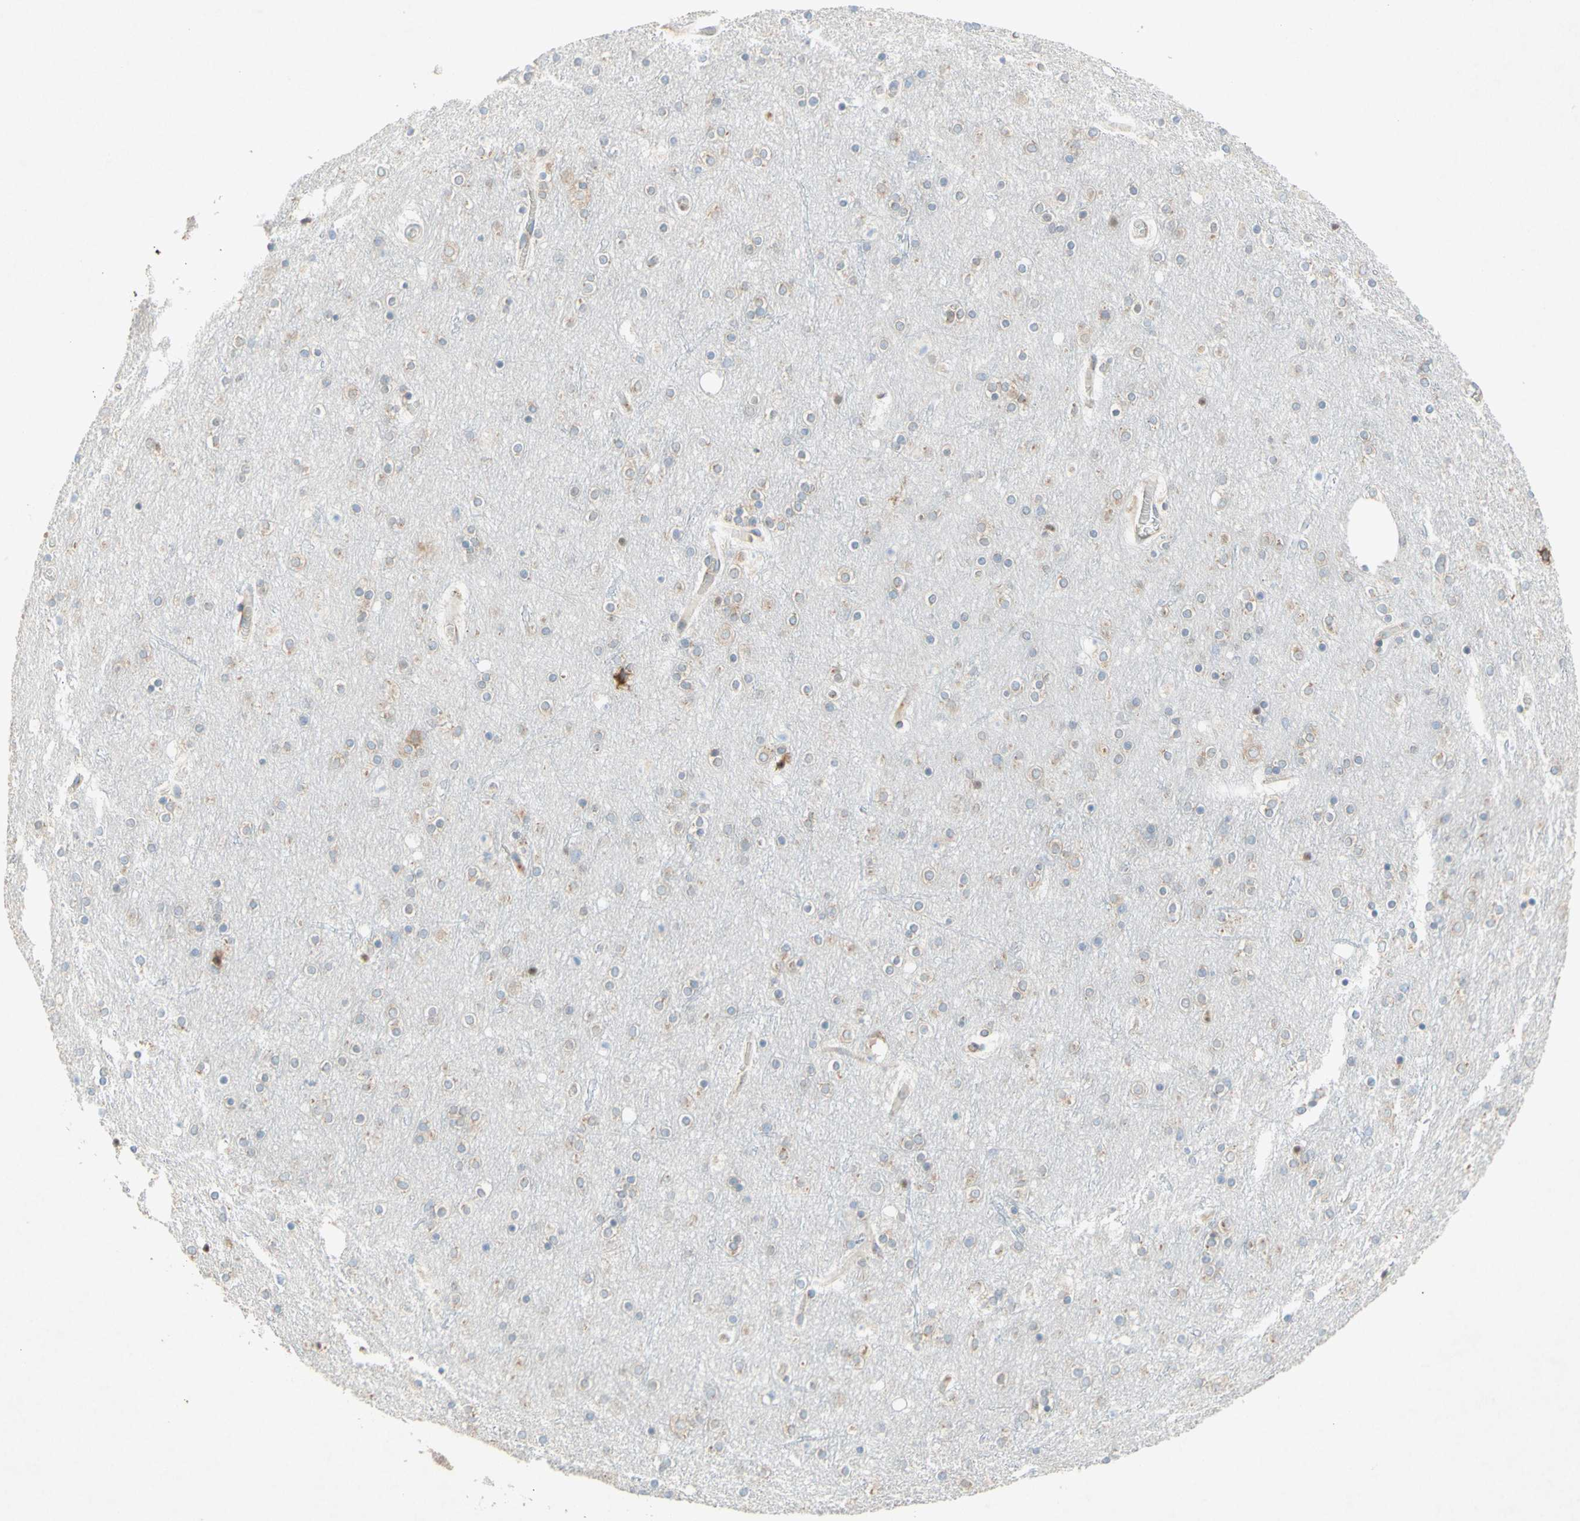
{"staining": {"intensity": "negative", "quantity": "none", "location": "none"}, "tissue": "cerebral cortex", "cell_type": "Endothelial cells", "image_type": "normal", "snomed": [{"axis": "morphology", "description": "Normal tissue, NOS"}, {"axis": "topography", "description": "Cerebral cortex"}], "caption": "This is an immunohistochemistry photomicrograph of normal human cerebral cortex. There is no positivity in endothelial cells.", "gene": "PABPC1", "patient": {"sex": "female", "age": 54}}